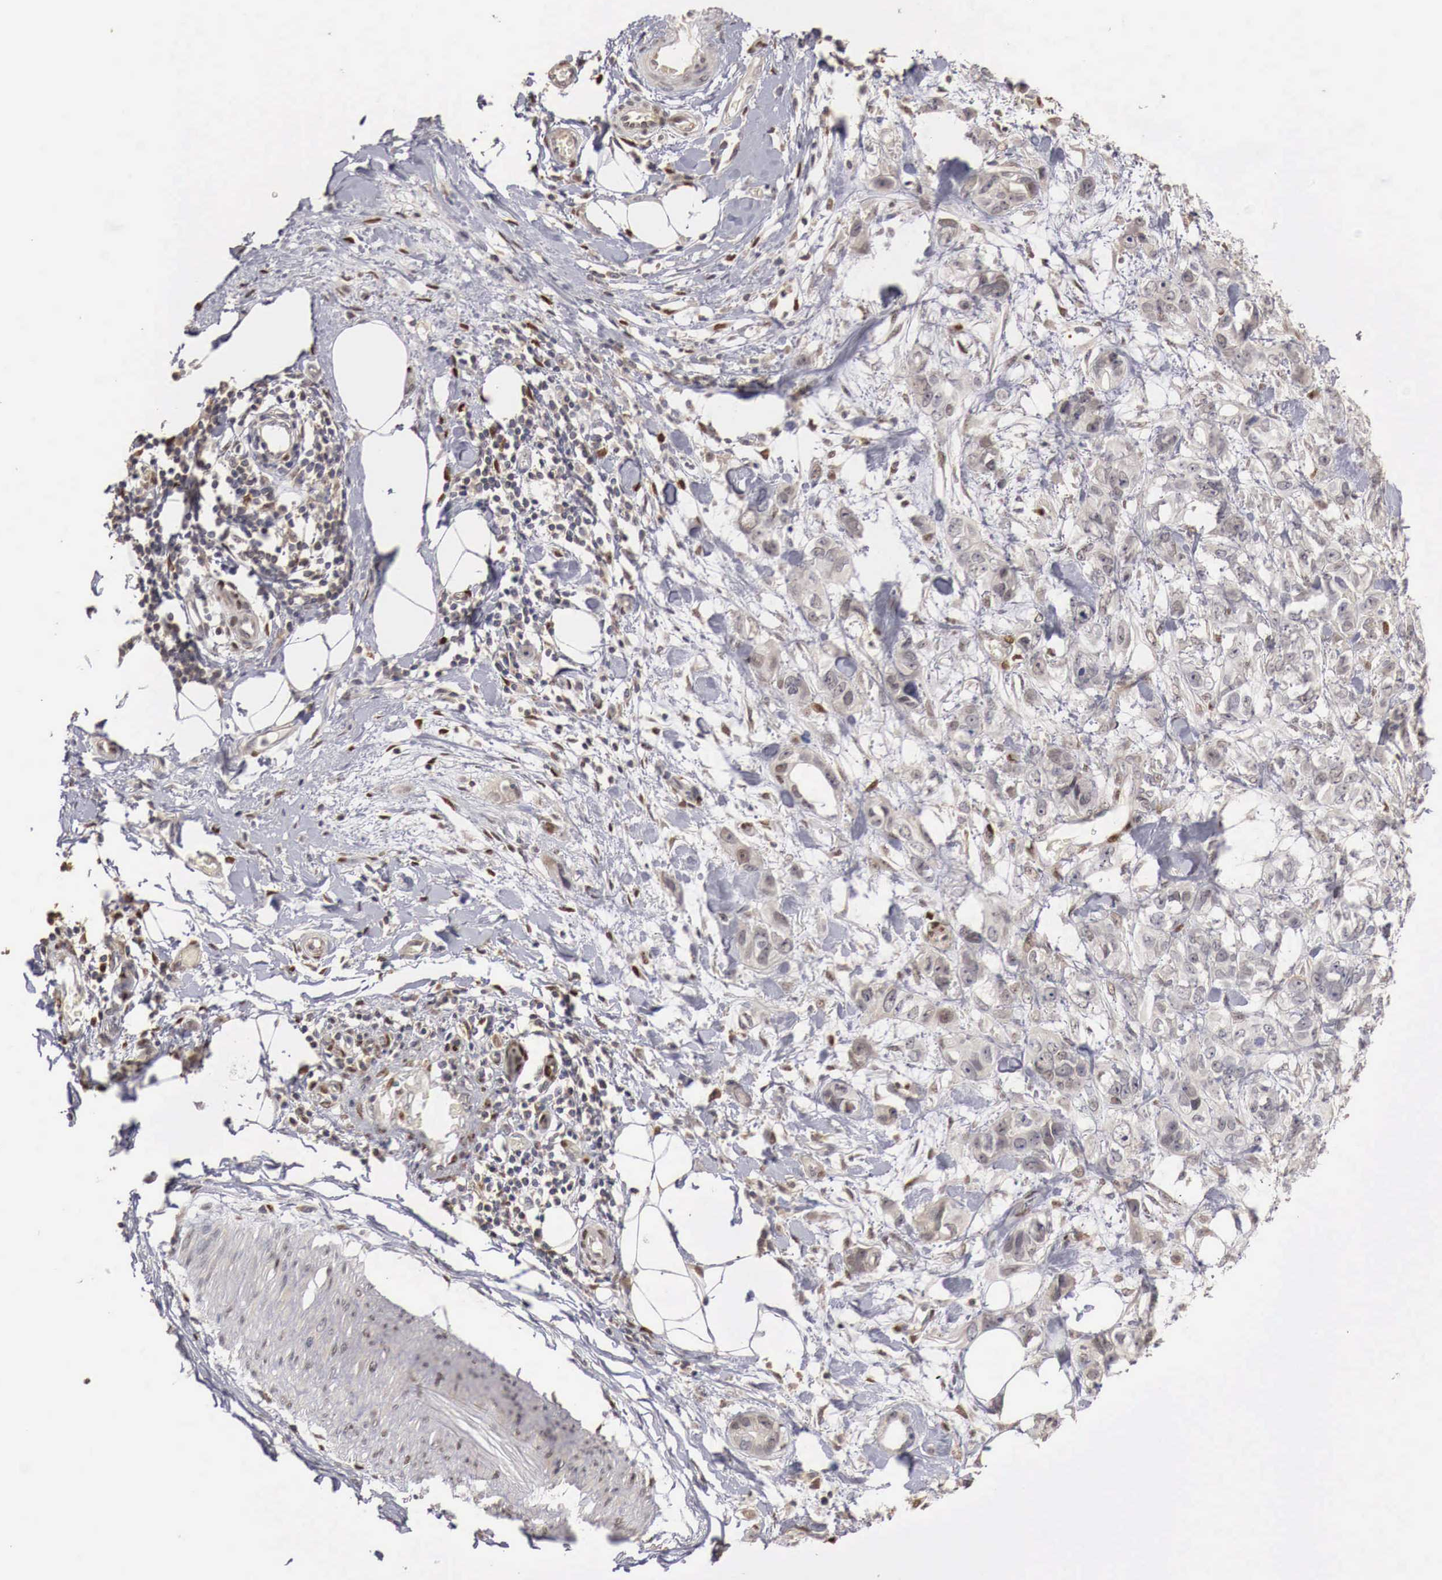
{"staining": {"intensity": "weak", "quantity": "25%-75%", "location": "cytoplasmic/membranous"}, "tissue": "stomach cancer", "cell_type": "Tumor cells", "image_type": "cancer", "snomed": [{"axis": "morphology", "description": "Adenocarcinoma, NOS"}, {"axis": "topography", "description": "Stomach, upper"}], "caption": "A brown stain highlights weak cytoplasmic/membranous positivity of a protein in adenocarcinoma (stomach) tumor cells.", "gene": "KHDRBS2", "patient": {"sex": "male", "age": 47}}